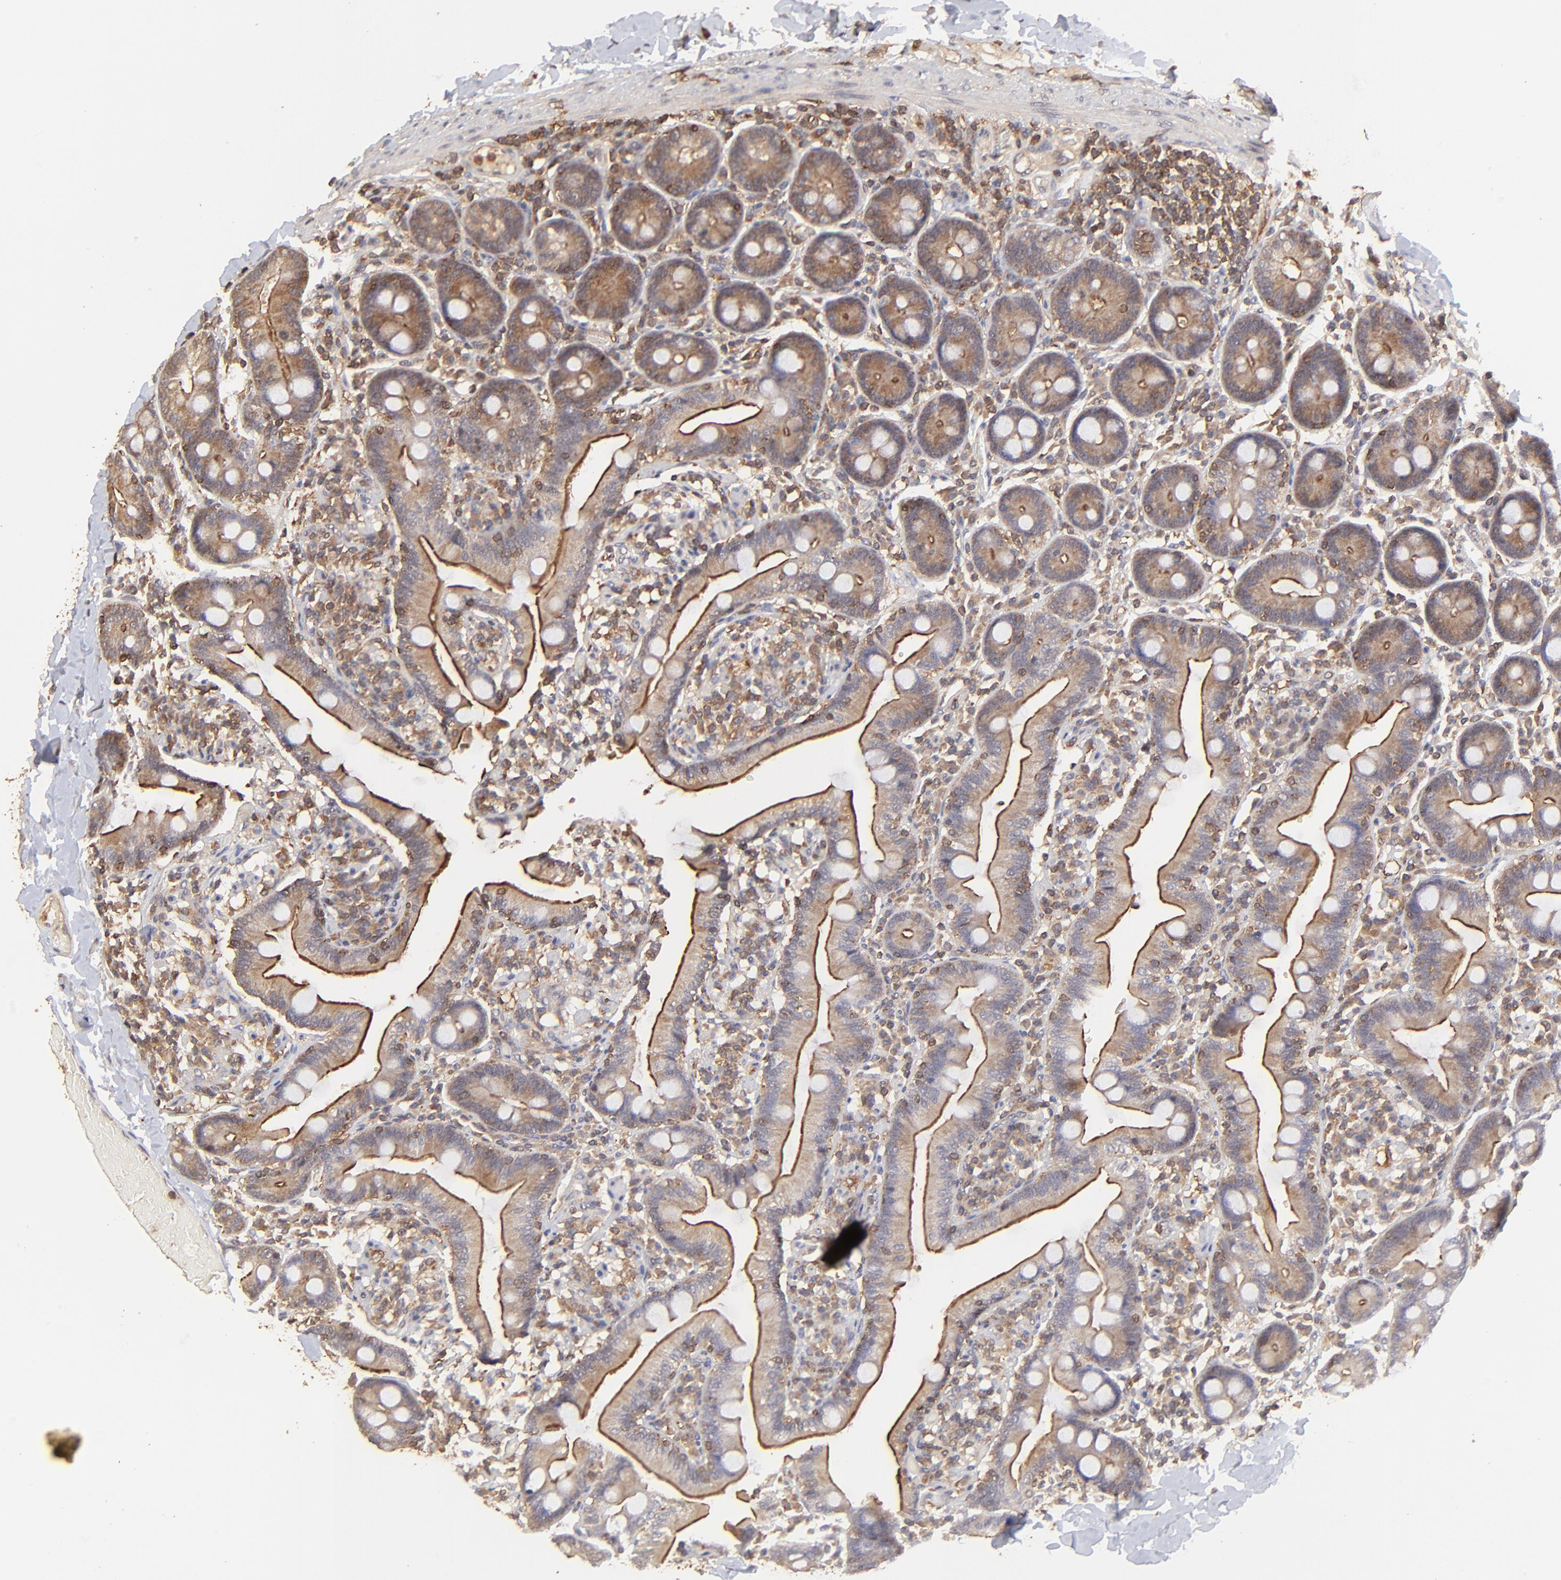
{"staining": {"intensity": "moderate", "quantity": ">75%", "location": "cytoplasmic/membranous"}, "tissue": "duodenum", "cell_type": "Glandular cells", "image_type": "normal", "snomed": [{"axis": "morphology", "description": "Normal tissue, NOS"}, {"axis": "topography", "description": "Duodenum"}], "caption": "Unremarkable duodenum demonstrates moderate cytoplasmic/membranous staining in about >75% of glandular cells, visualized by immunohistochemistry.", "gene": "STON2", "patient": {"sex": "male", "age": 66}}